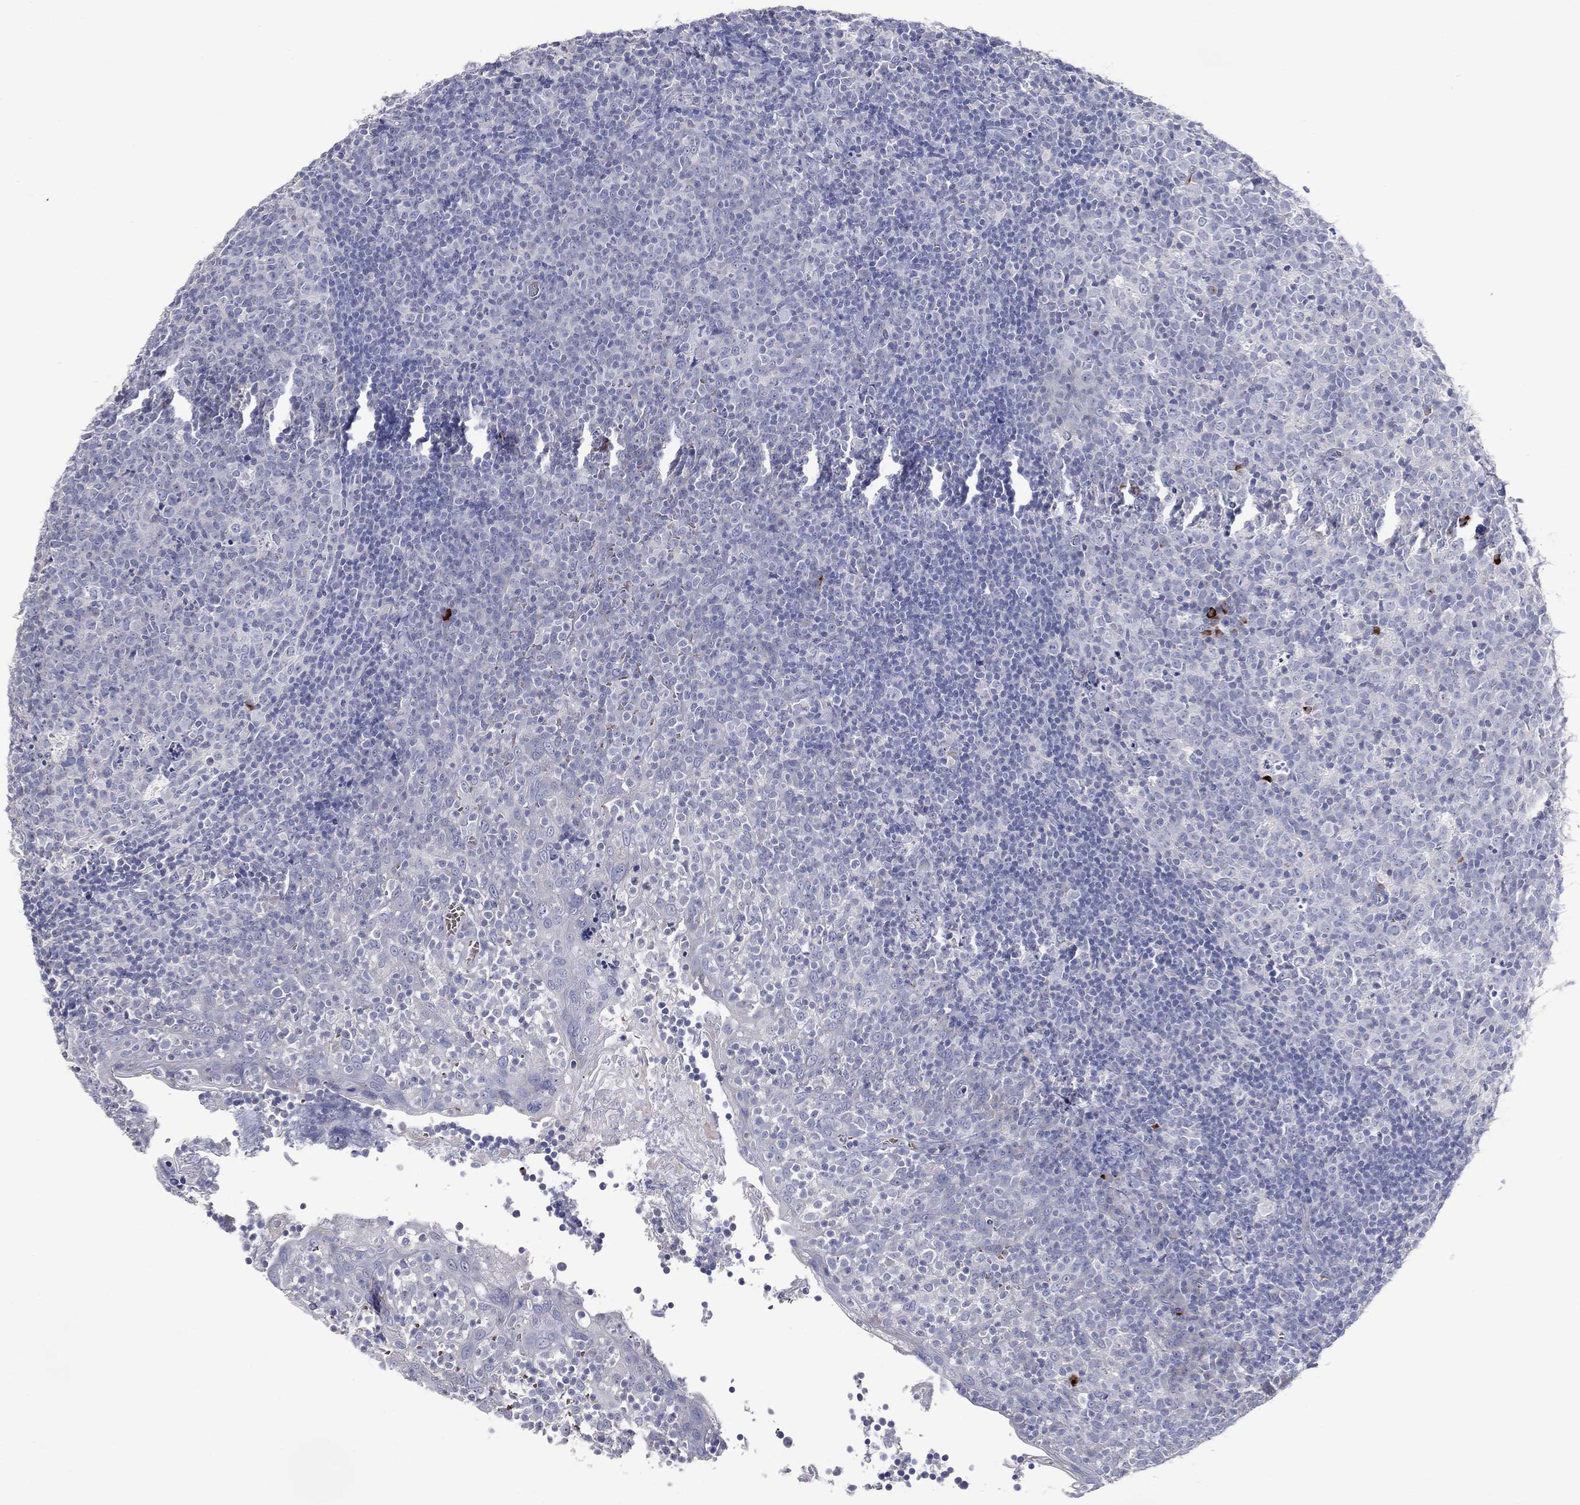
{"staining": {"intensity": "strong", "quantity": "<25%", "location": "cytoplasmic/membranous"}, "tissue": "tonsil", "cell_type": "Germinal center cells", "image_type": "normal", "snomed": [{"axis": "morphology", "description": "Normal tissue, NOS"}, {"axis": "topography", "description": "Tonsil"}], "caption": "Germinal center cells exhibit medium levels of strong cytoplasmic/membranous positivity in about <25% of cells in normal tonsil.", "gene": "DNAH6", "patient": {"sex": "female", "age": 5}}